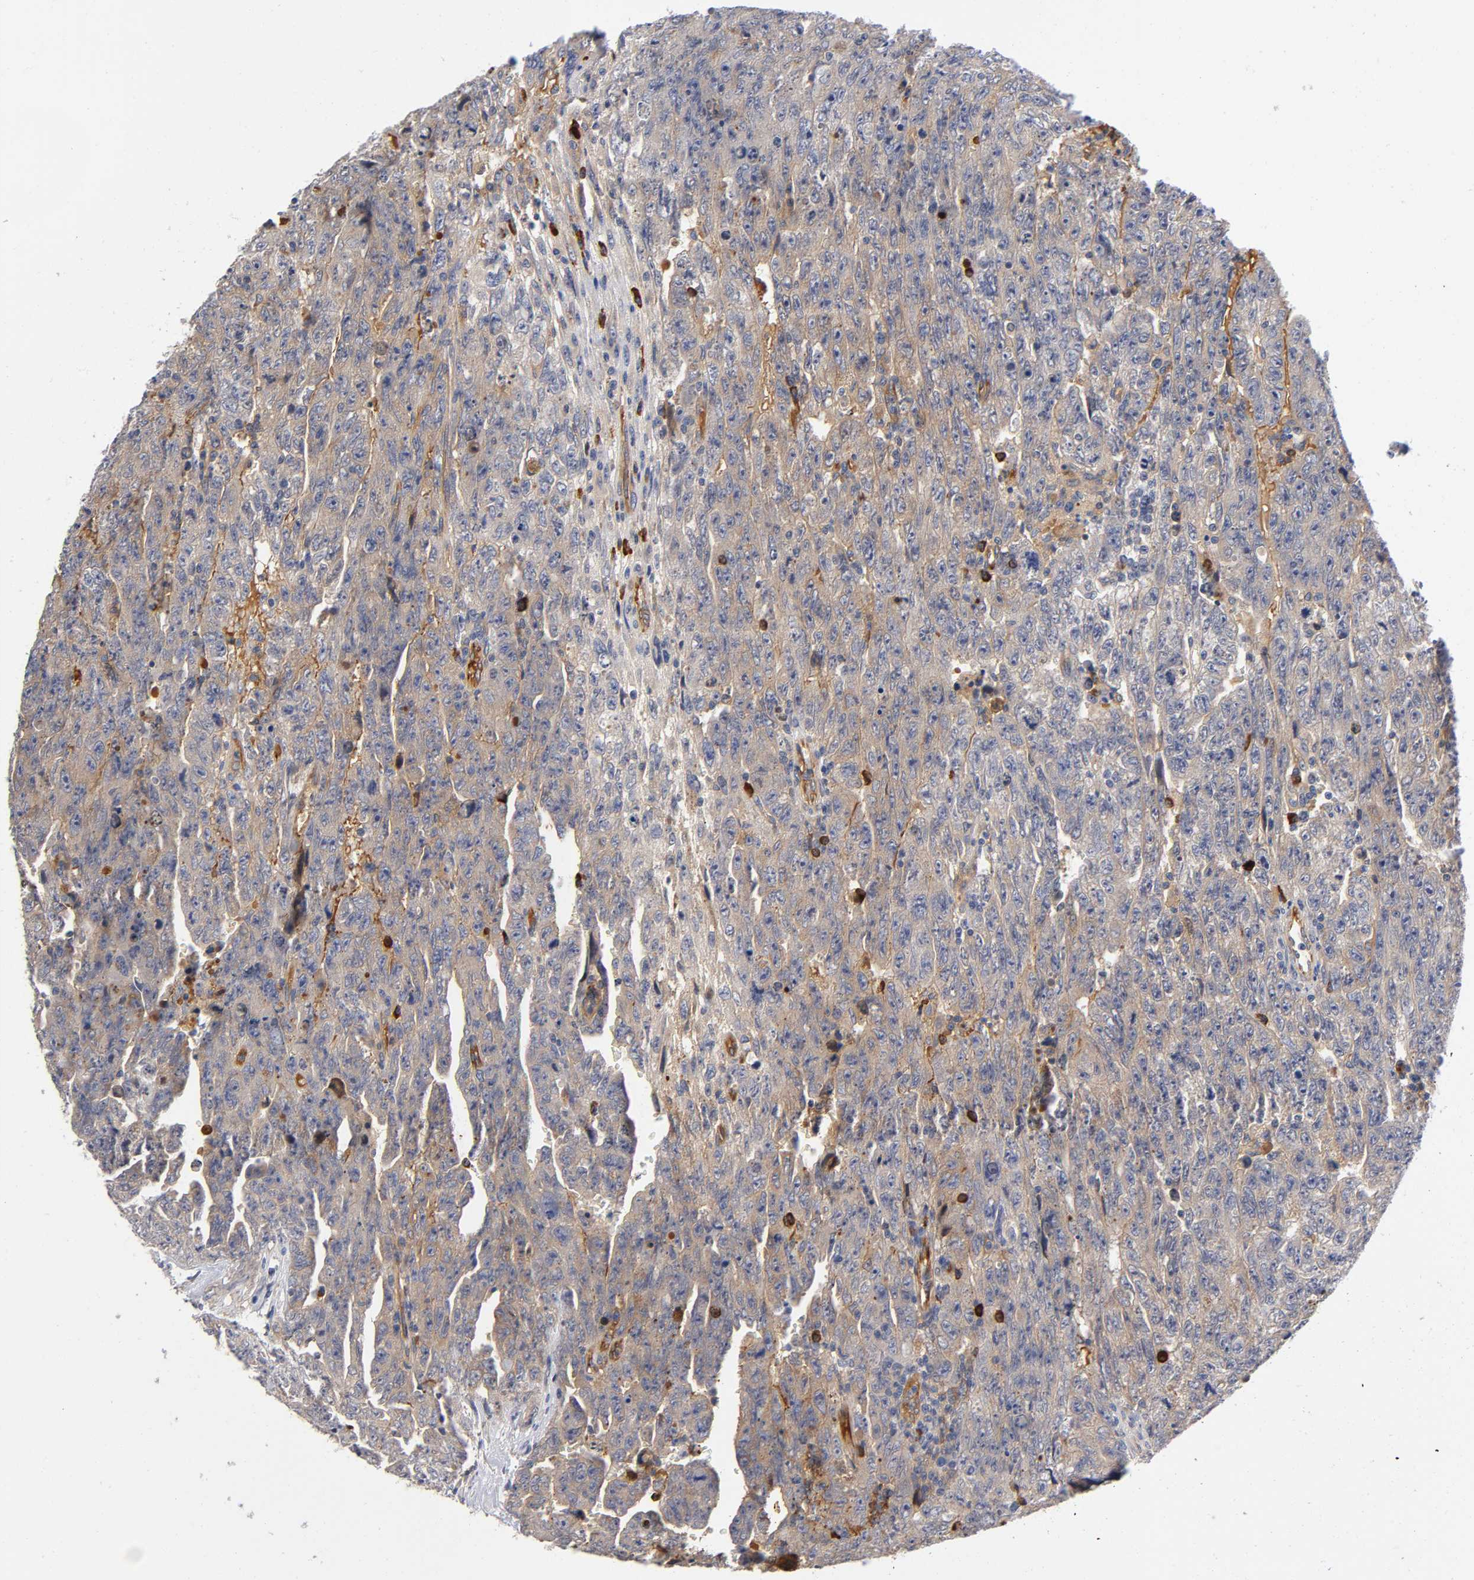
{"staining": {"intensity": "moderate", "quantity": "25%-75%", "location": "cytoplasmic/membranous"}, "tissue": "testis cancer", "cell_type": "Tumor cells", "image_type": "cancer", "snomed": [{"axis": "morphology", "description": "Carcinoma, Embryonal, NOS"}, {"axis": "topography", "description": "Testis"}], "caption": "IHC photomicrograph of neoplastic tissue: testis embryonal carcinoma stained using immunohistochemistry (IHC) displays medium levels of moderate protein expression localized specifically in the cytoplasmic/membranous of tumor cells, appearing as a cytoplasmic/membranous brown color.", "gene": "NOVA1", "patient": {"sex": "male", "age": 28}}